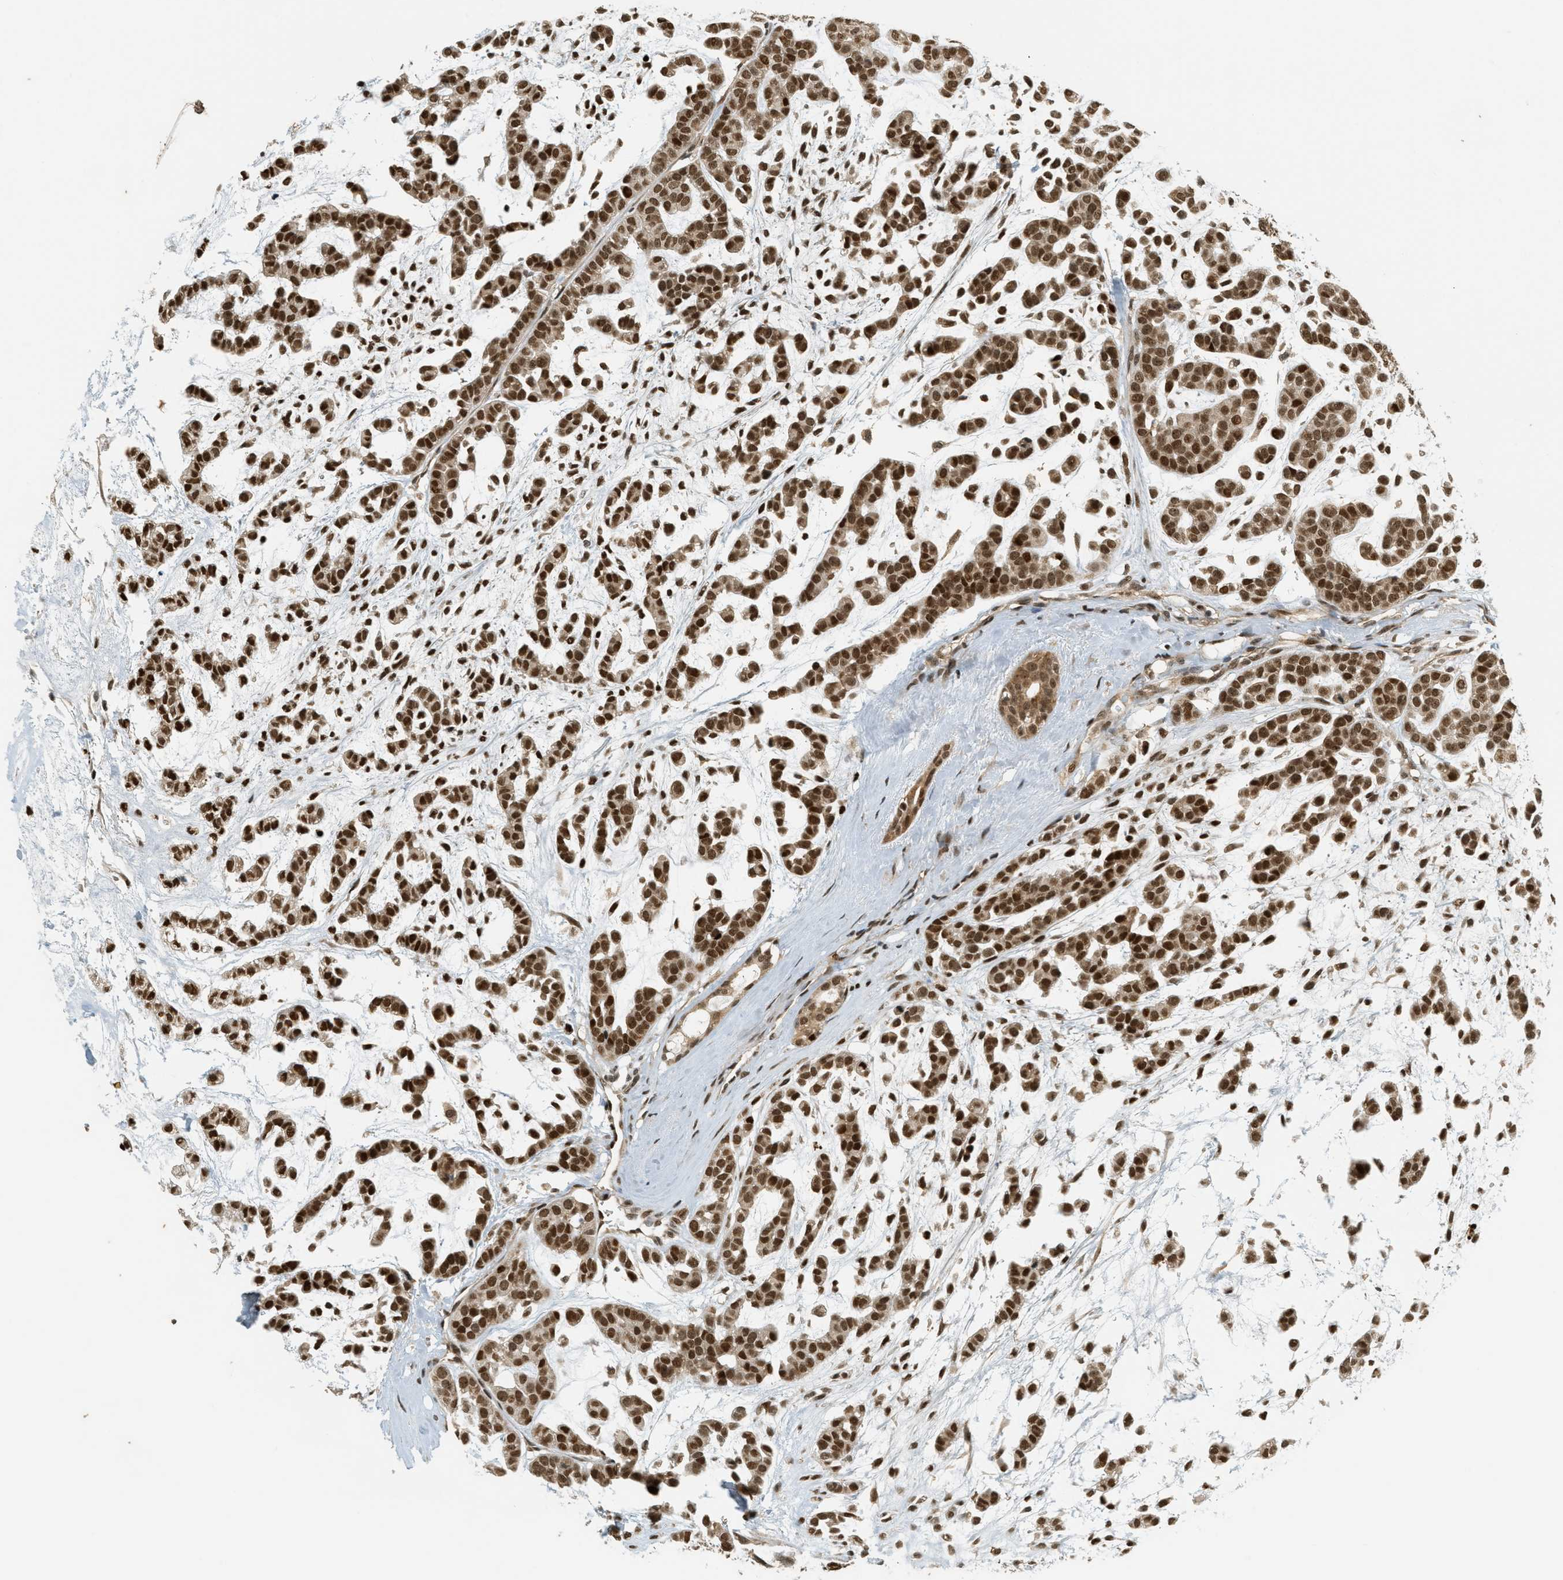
{"staining": {"intensity": "strong", "quantity": ">75%", "location": "cytoplasmic/membranous,nuclear"}, "tissue": "head and neck cancer", "cell_type": "Tumor cells", "image_type": "cancer", "snomed": [{"axis": "morphology", "description": "Adenocarcinoma, NOS"}, {"axis": "morphology", "description": "Adenoma, NOS"}, {"axis": "topography", "description": "Head-Neck"}], "caption": "Approximately >75% of tumor cells in head and neck cancer exhibit strong cytoplasmic/membranous and nuclear protein positivity as visualized by brown immunohistochemical staining.", "gene": "FOXM1", "patient": {"sex": "female", "age": 55}}